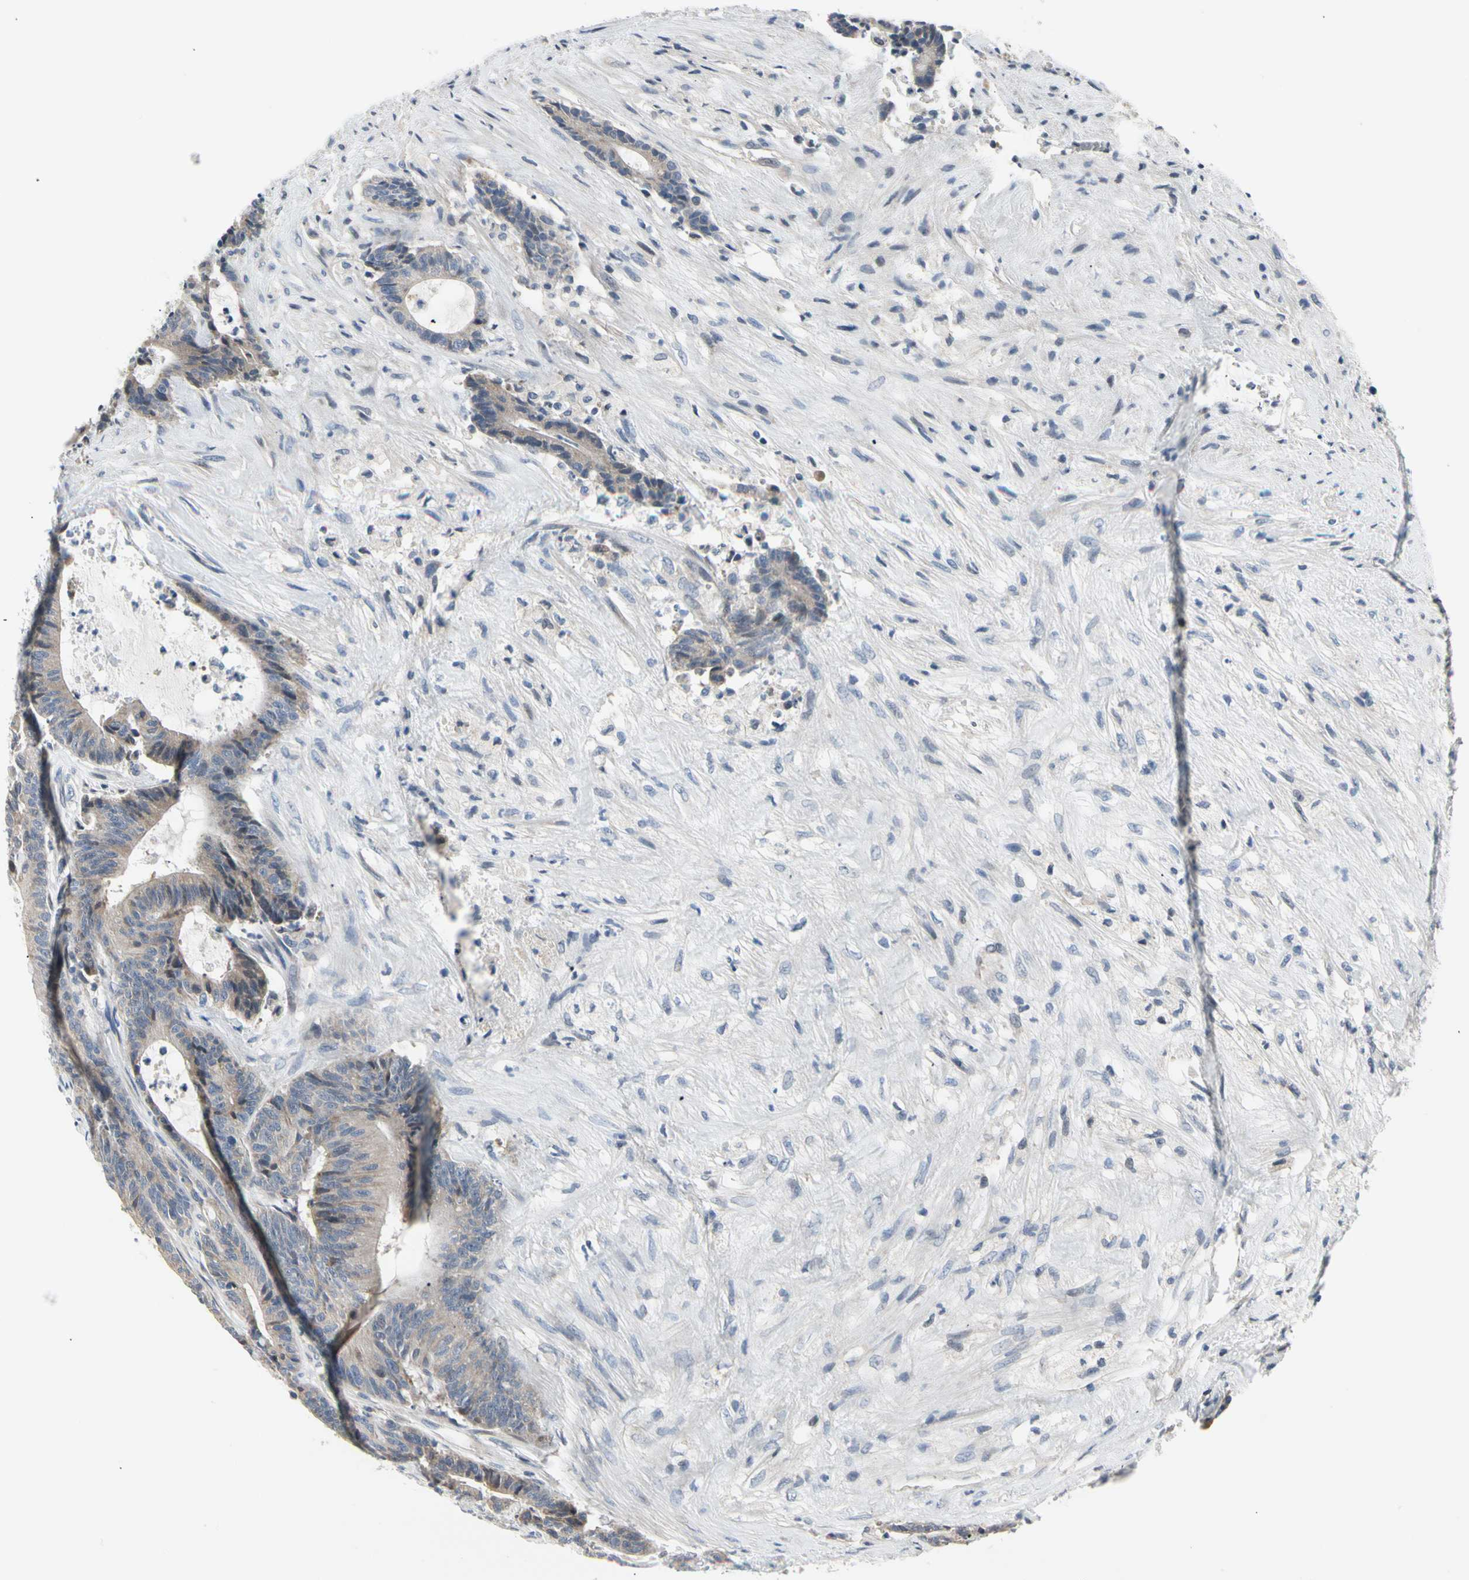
{"staining": {"intensity": "weak", "quantity": "25%-75%", "location": "cytoplasmic/membranous"}, "tissue": "colorectal cancer", "cell_type": "Tumor cells", "image_type": "cancer", "snomed": [{"axis": "morphology", "description": "Adenocarcinoma, NOS"}, {"axis": "topography", "description": "Colon"}], "caption": "A high-resolution image shows IHC staining of colorectal cancer (adenocarcinoma), which reveals weak cytoplasmic/membranous expression in about 25%-75% of tumor cells.", "gene": "NFASC", "patient": {"sex": "female", "age": 84}}